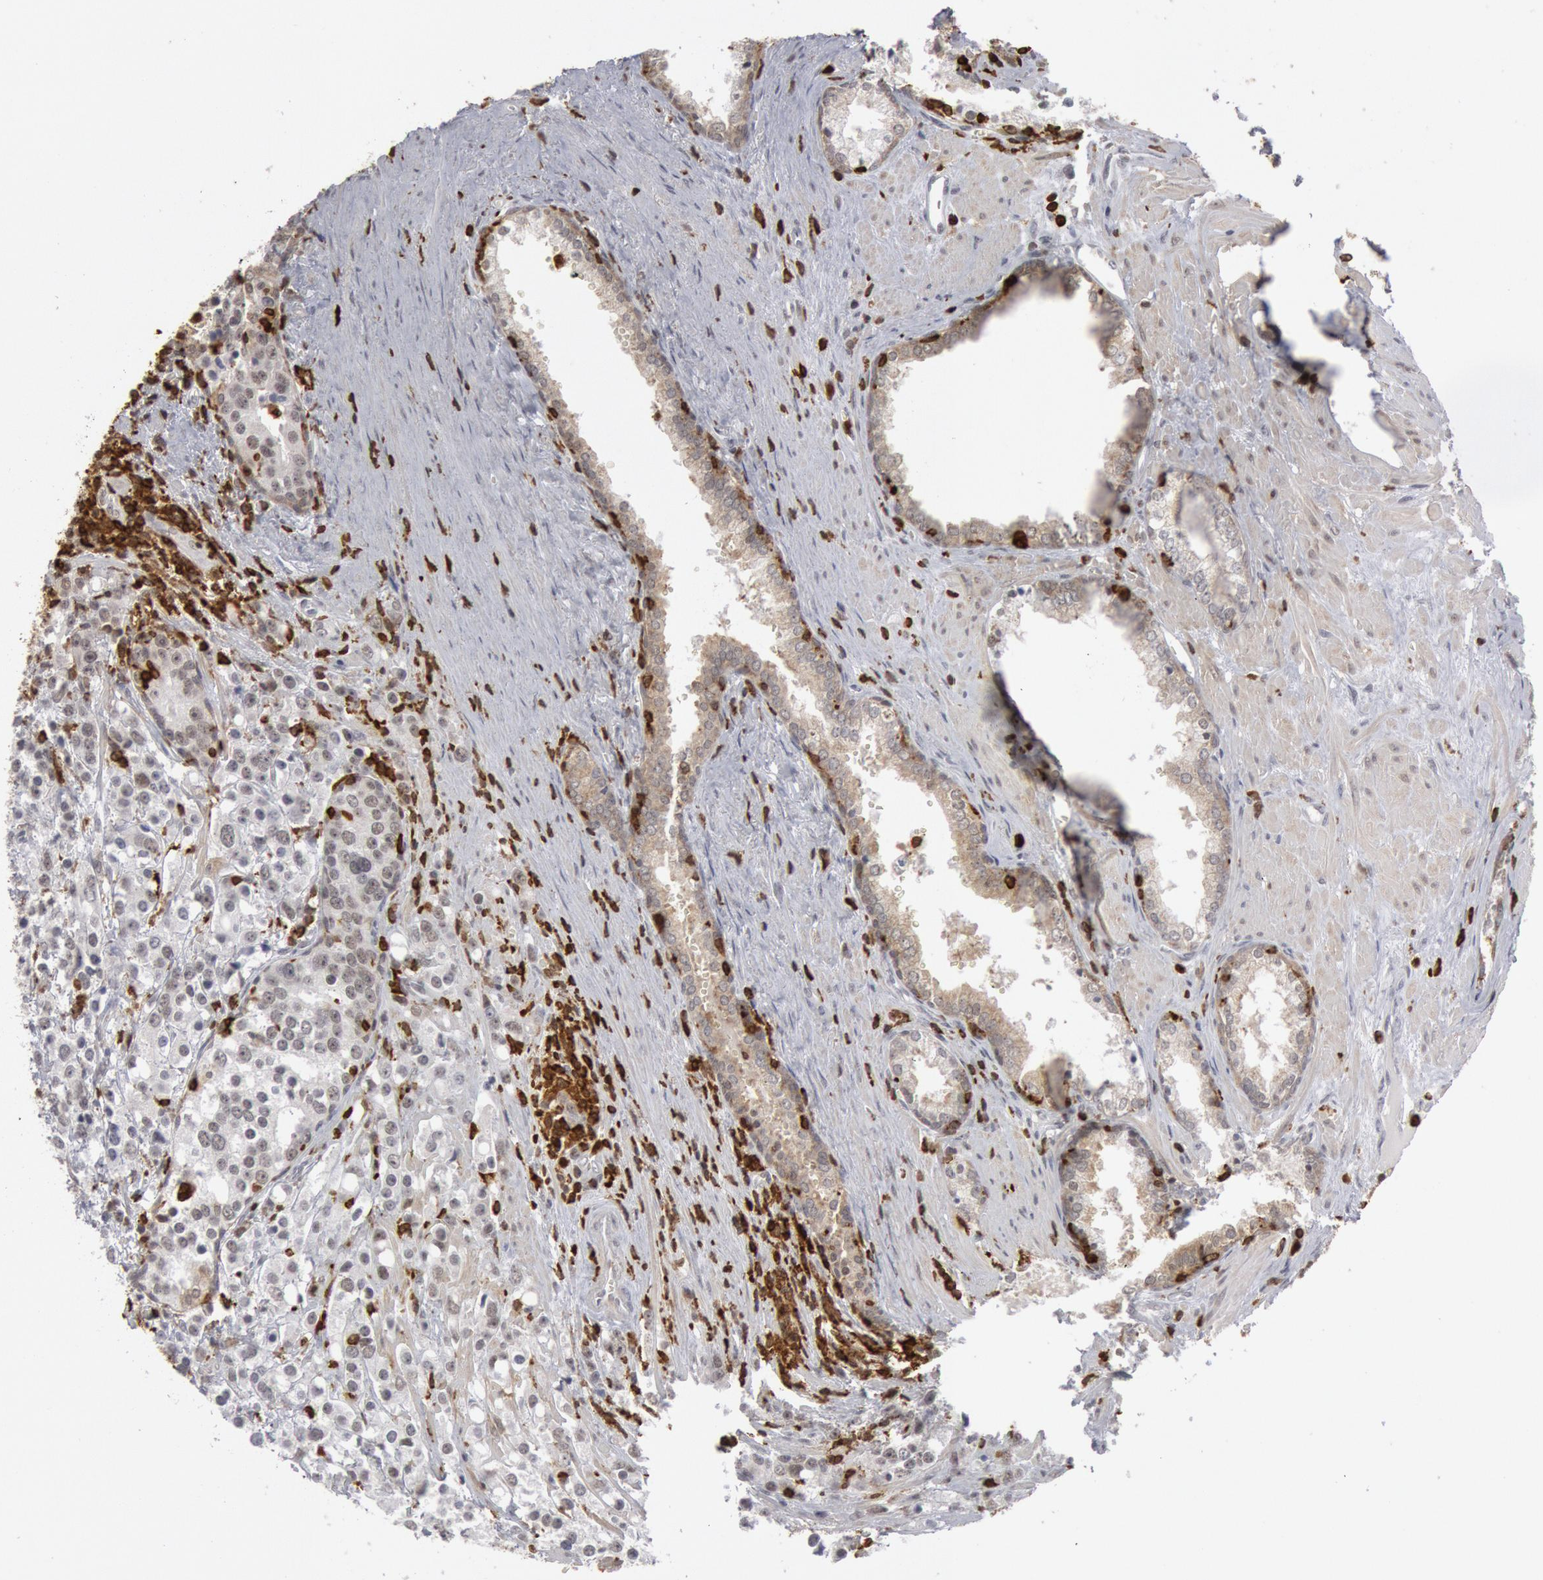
{"staining": {"intensity": "negative", "quantity": "none", "location": "none"}, "tissue": "prostate cancer", "cell_type": "Tumor cells", "image_type": "cancer", "snomed": [{"axis": "morphology", "description": "Adenocarcinoma, High grade"}, {"axis": "topography", "description": "Prostate"}], "caption": "Prostate cancer was stained to show a protein in brown. There is no significant positivity in tumor cells.", "gene": "PTPN6", "patient": {"sex": "male", "age": 71}}